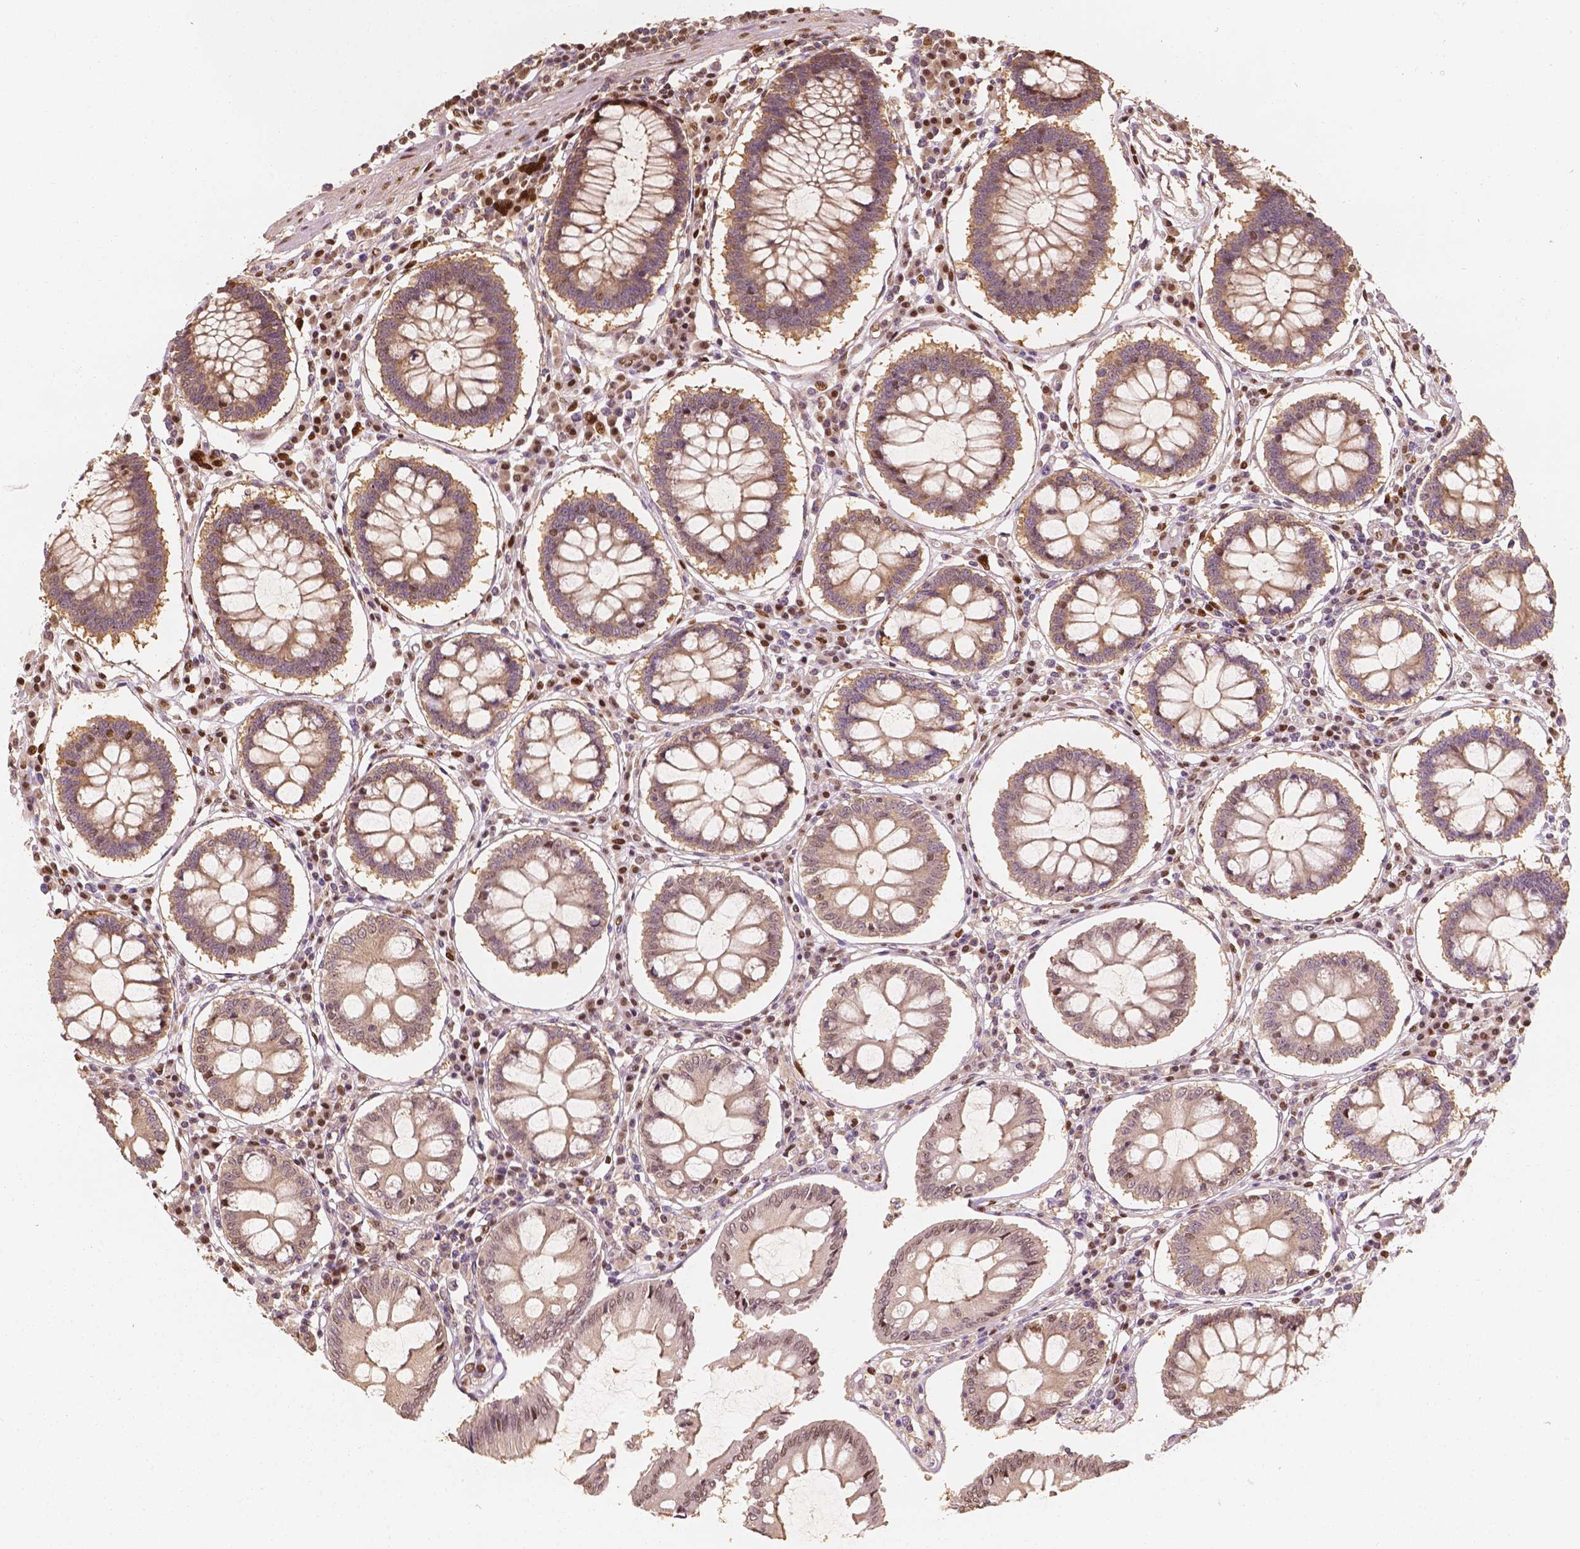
{"staining": {"intensity": "weak", "quantity": ">75%", "location": "cytoplasmic/membranous,nuclear"}, "tissue": "colon", "cell_type": "Endothelial cells", "image_type": "normal", "snomed": [{"axis": "morphology", "description": "Normal tissue, NOS"}, {"axis": "morphology", "description": "Adenocarcinoma, NOS"}, {"axis": "topography", "description": "Colon"}], "caption": "Immunohistochemical staining of unremarkable human colon demonstrates low levels of weak cytoplasmic/membranous,nuclear positivity in approximately >75% of endothelial cells. (brown staining indicates protein expression, while blue staining denotes nuclei).", "gene": "TBC1D17", "patient": {"sex": "male", "age": 83}}